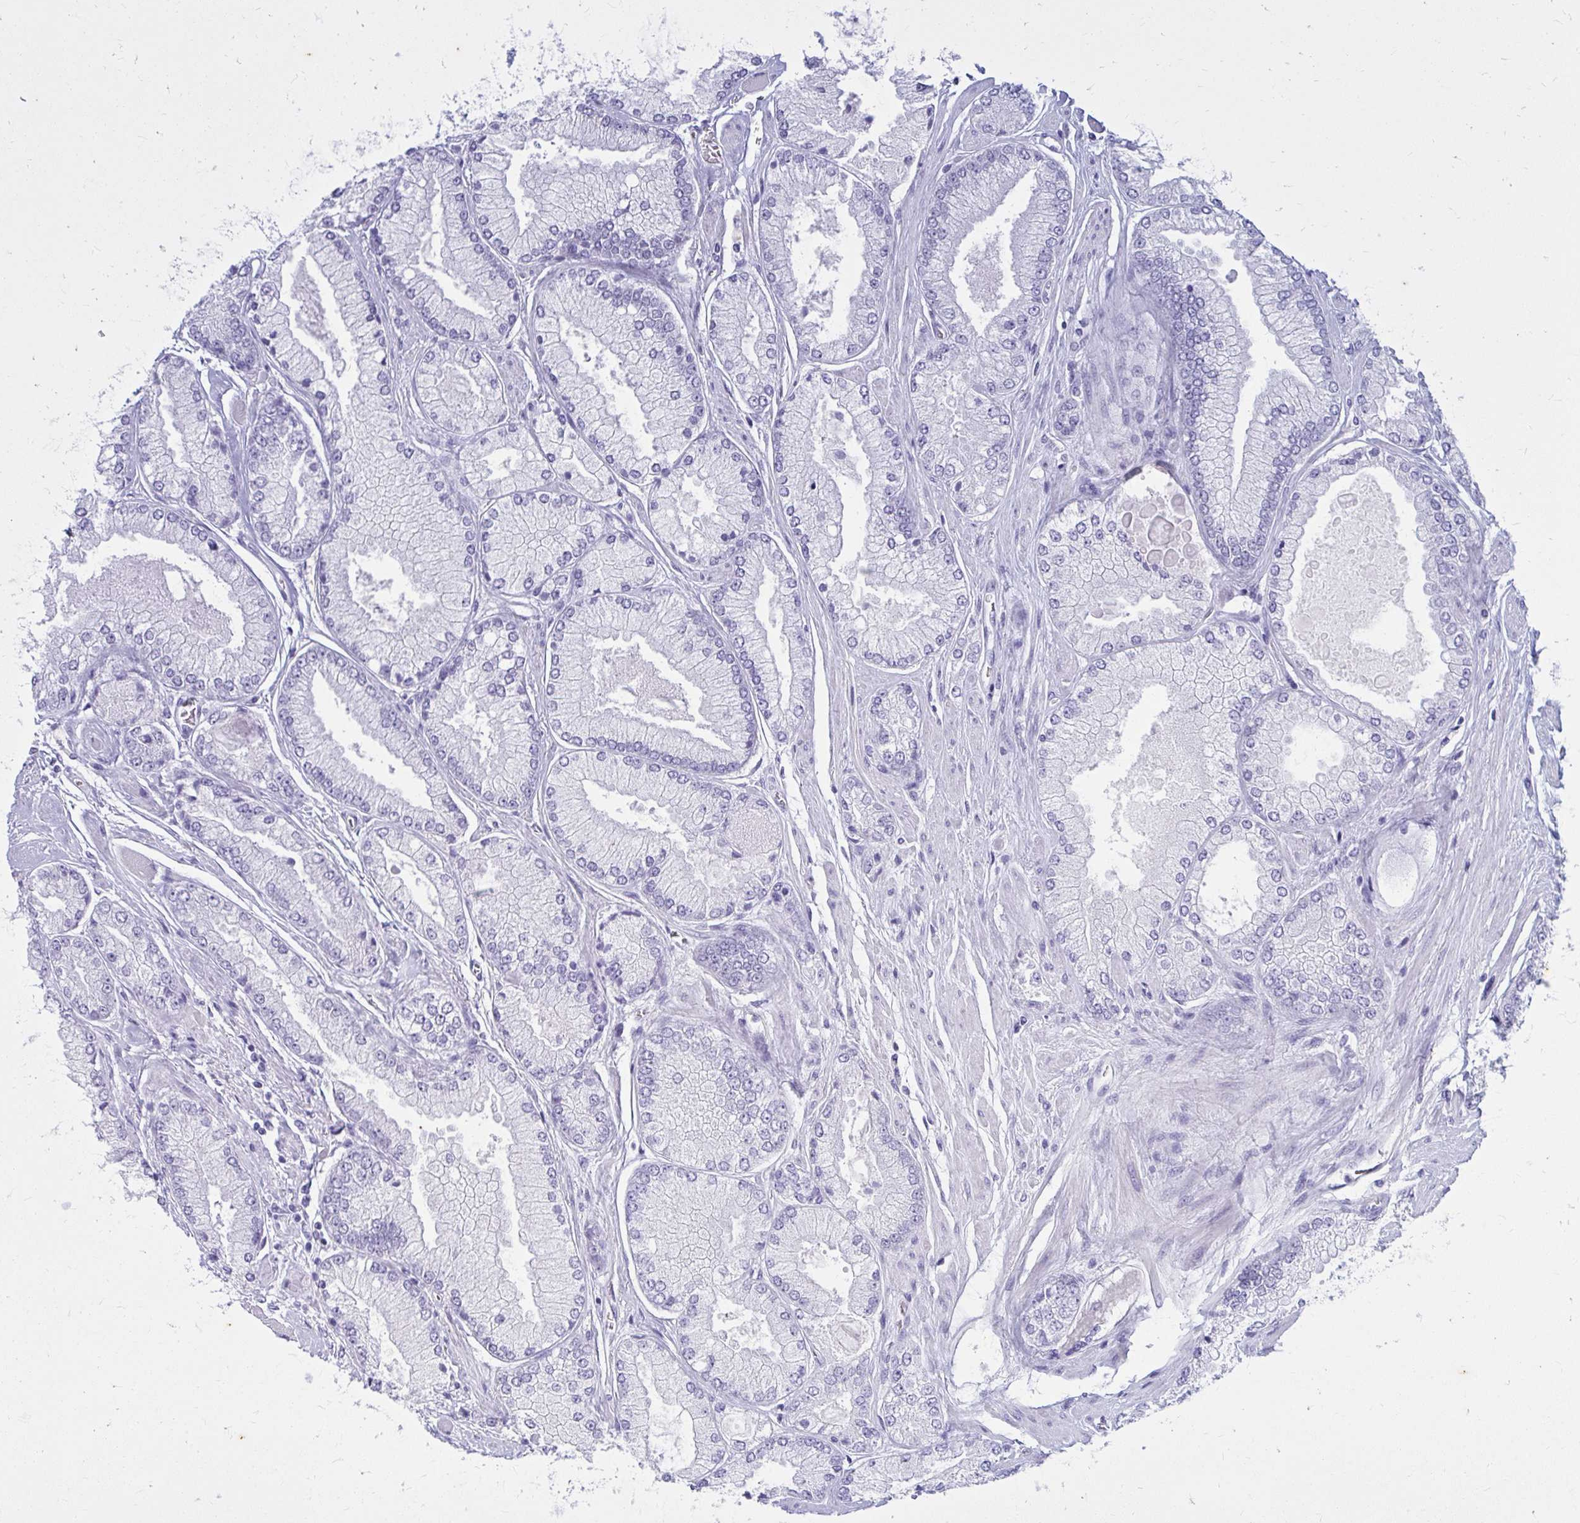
{"staining": {"intensity": "negative", "quantity": "none", "location": "none"}, "tissue": "prostate cancer", "cell_type": "Tumor cells", "image_type": "cancer", "snomed": [{"axis": "morphology", "description": "Adenocarcinoma, Low grade"}, {"axis": "topography", "description": "Prostate"}], "caption": "Immunohistochemistry (IHC) of human prostate adenocarcinoma (low-grade) reveals no expression in tumor cells. (Stains: DAB (3,3'-diaminobenzidine) IHC with hematoxylin counter stain, Microscopy: brightfield microscopy at high magnification).", "gene": "NANOGNB", "patient": {"sex": "male", "age": 67}}